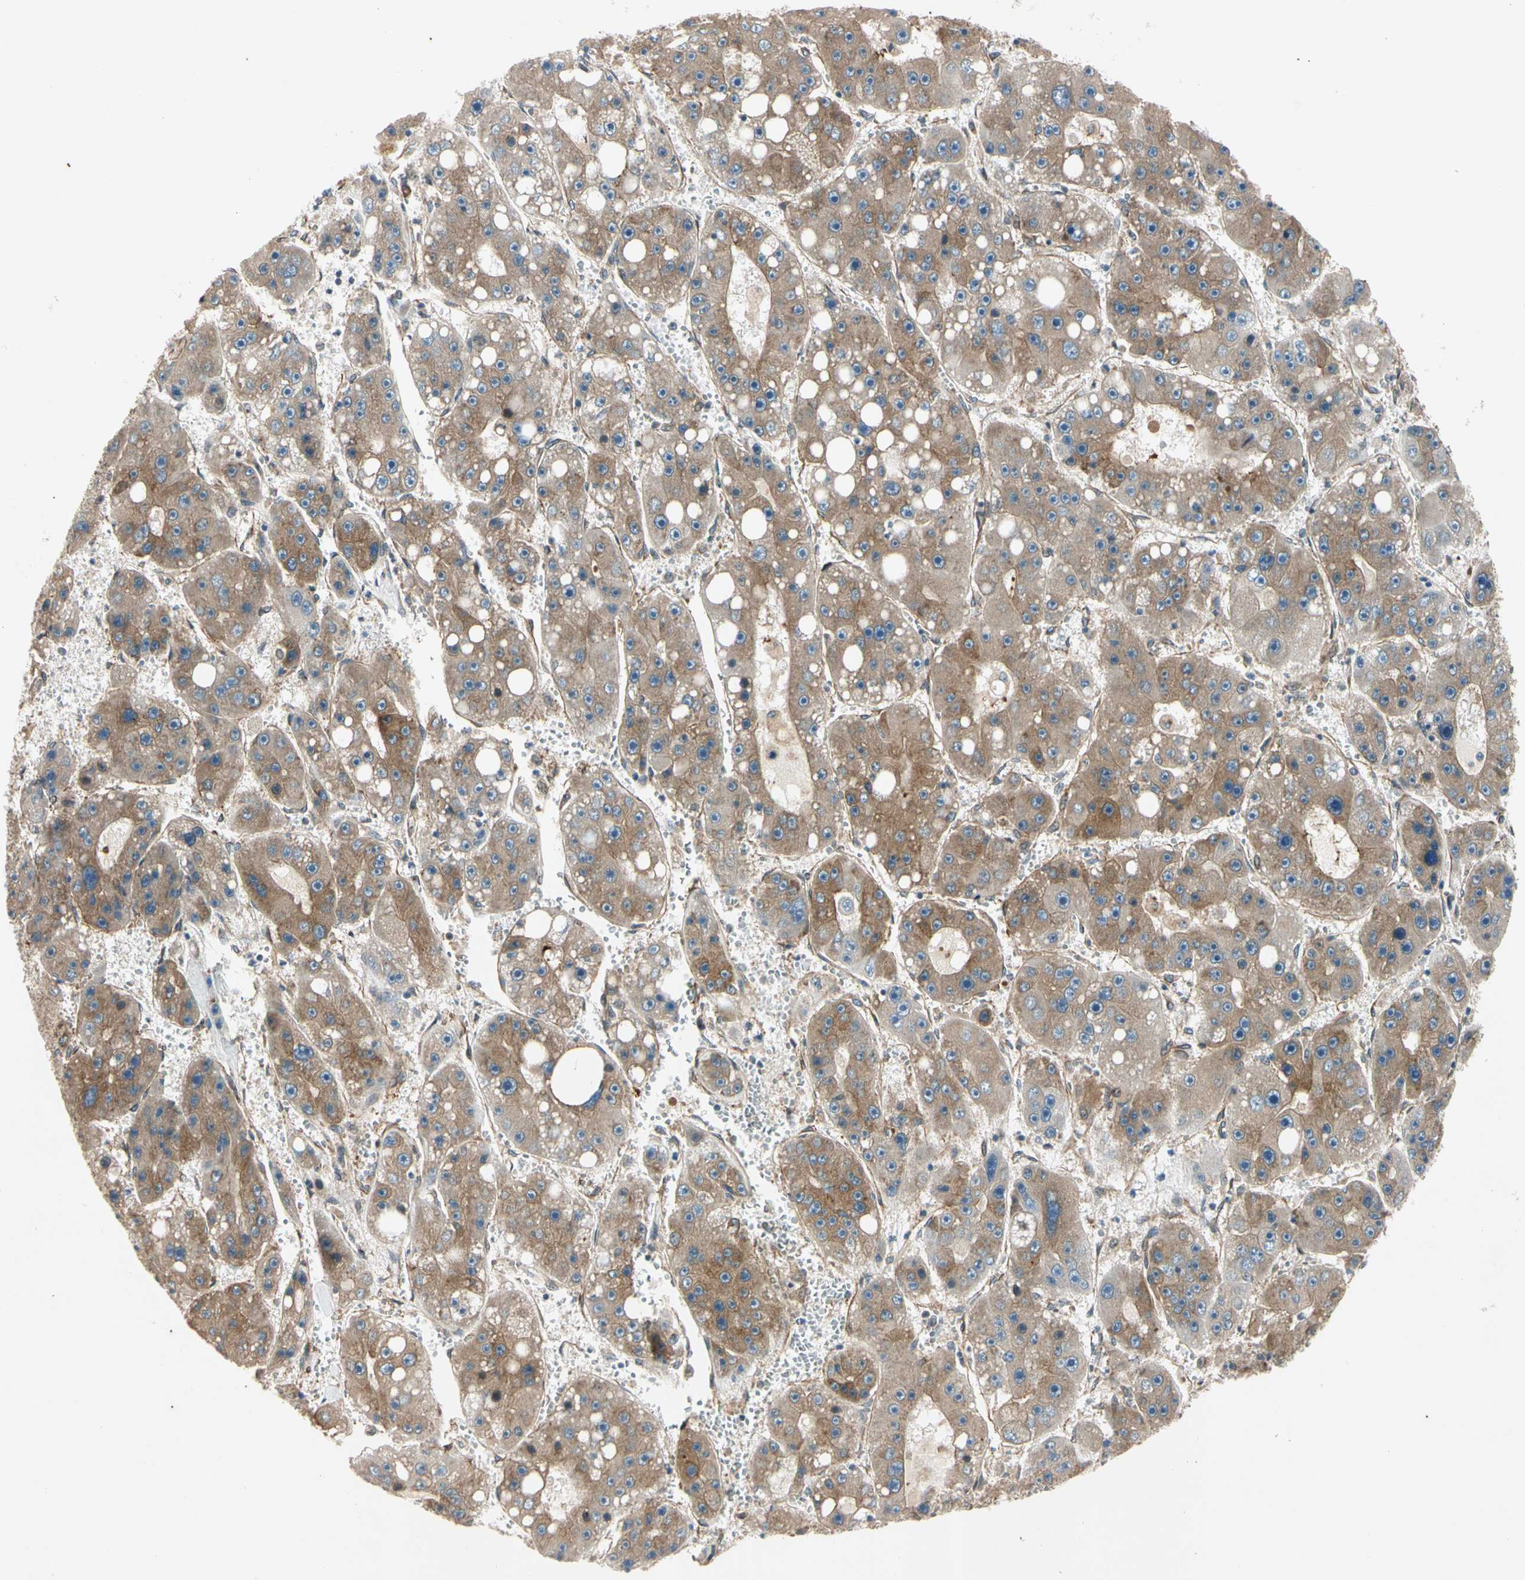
{"staining": {"intensity": "moderate", "quantity": ">75%", "location": "cytoplasmic/membranous"}, "tissue": "liver cancer", "cell_type": "Tumor cells", "image_type": "cancer", "snomed": [{"axis": "morphology", "description": "Carcinoma, Hepatocellular, NOS"}, {"axis": "topography", "description": "Liver"}], "caption": "Liver cancer (hepatocellular carcinoma) stained with a protein marker displays moderate staining in tumor cells.", "gene": "ROCK2", "patient": {"sex": "female", "age": 61}}